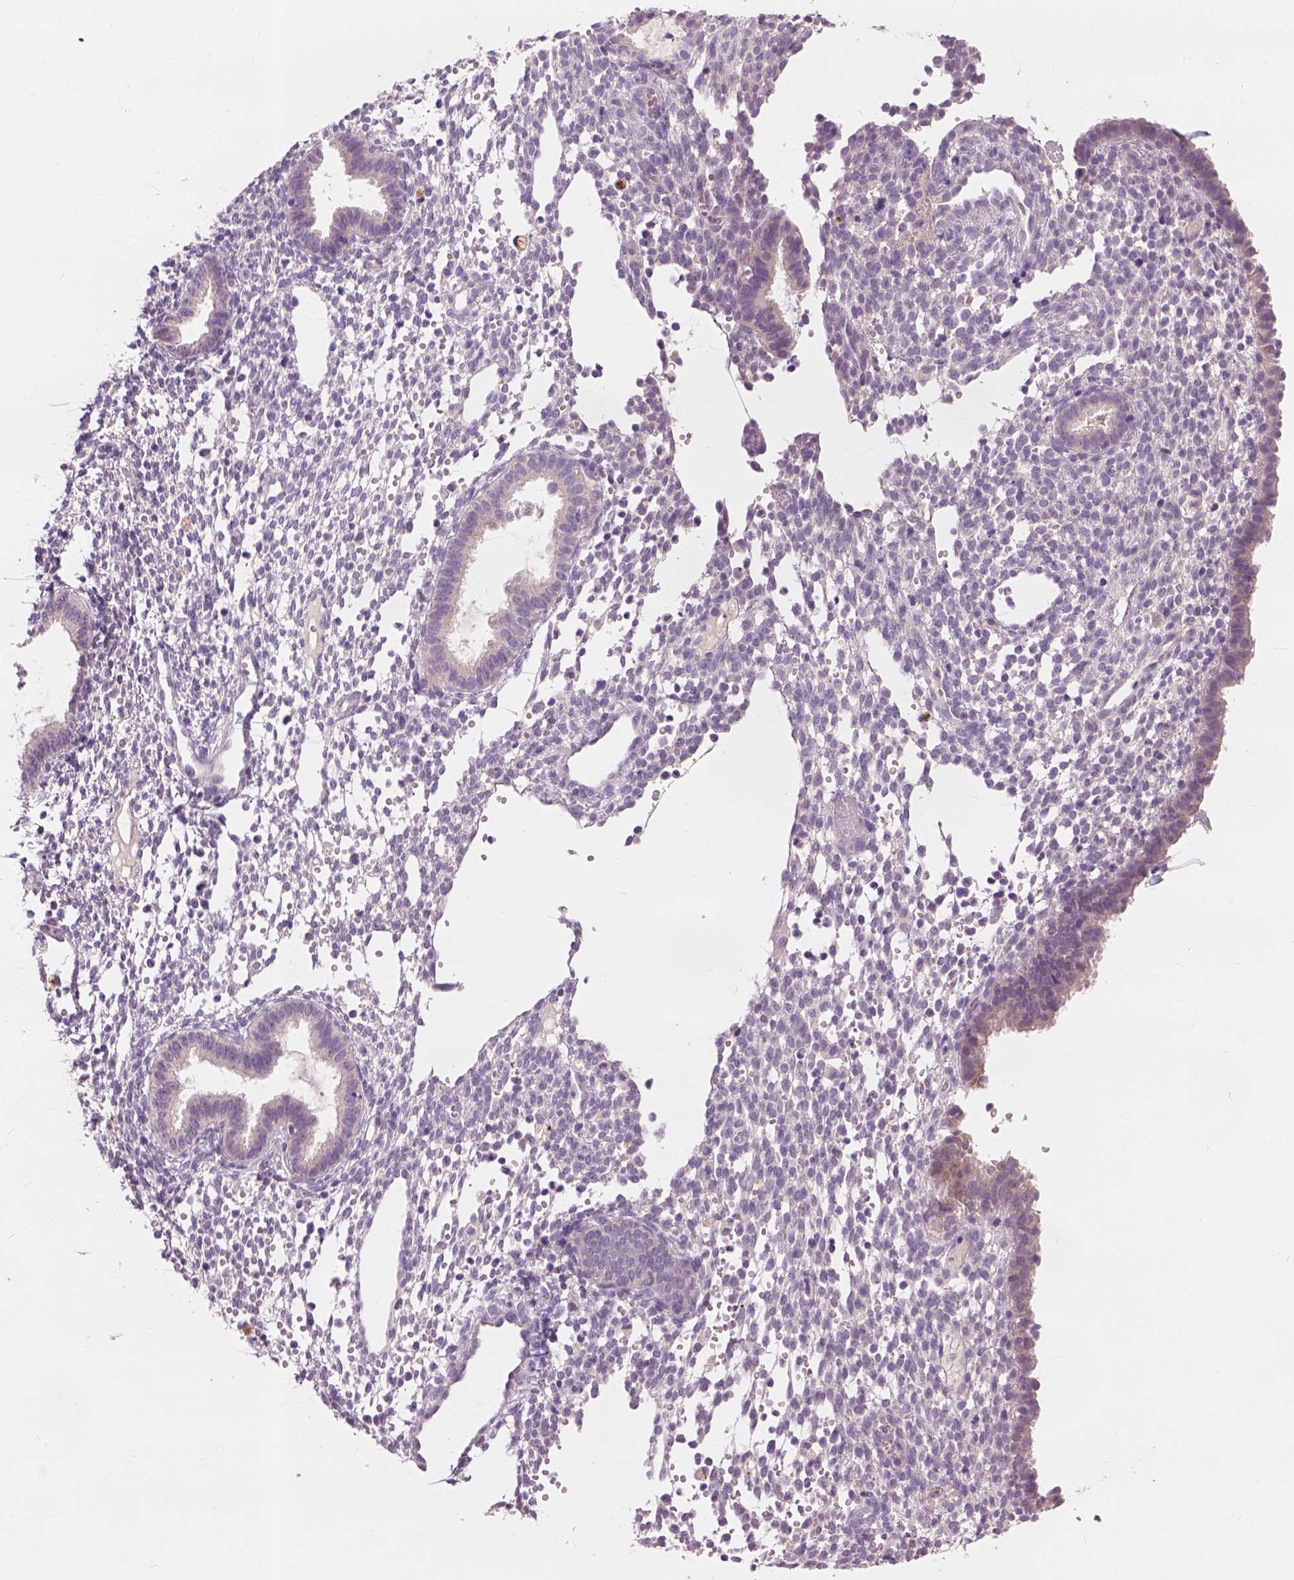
{"staining": {"intensity": "negative", "quantity": "none", "location": "none"}, "tissue": "endometrium", "cell_type": "Cells in endometrial stroma", "image_type": "normal", "snomed": [{"axis": "morphology", "description": "Normal tissue, NOS"}, {"axis": "topography", "description": "Endometrium"}], "caption": "Protein analysis of unremarkable endometrium reveals no significant positivity in cells in endometrial stroma. The staining is performed using DAB (3,3'-diaminobenzidine) brown chromogen with nuclei counter-stained in using hematoxylin.", "gene": "KRT17", "patient": {"sex": "female", "age": 36}}